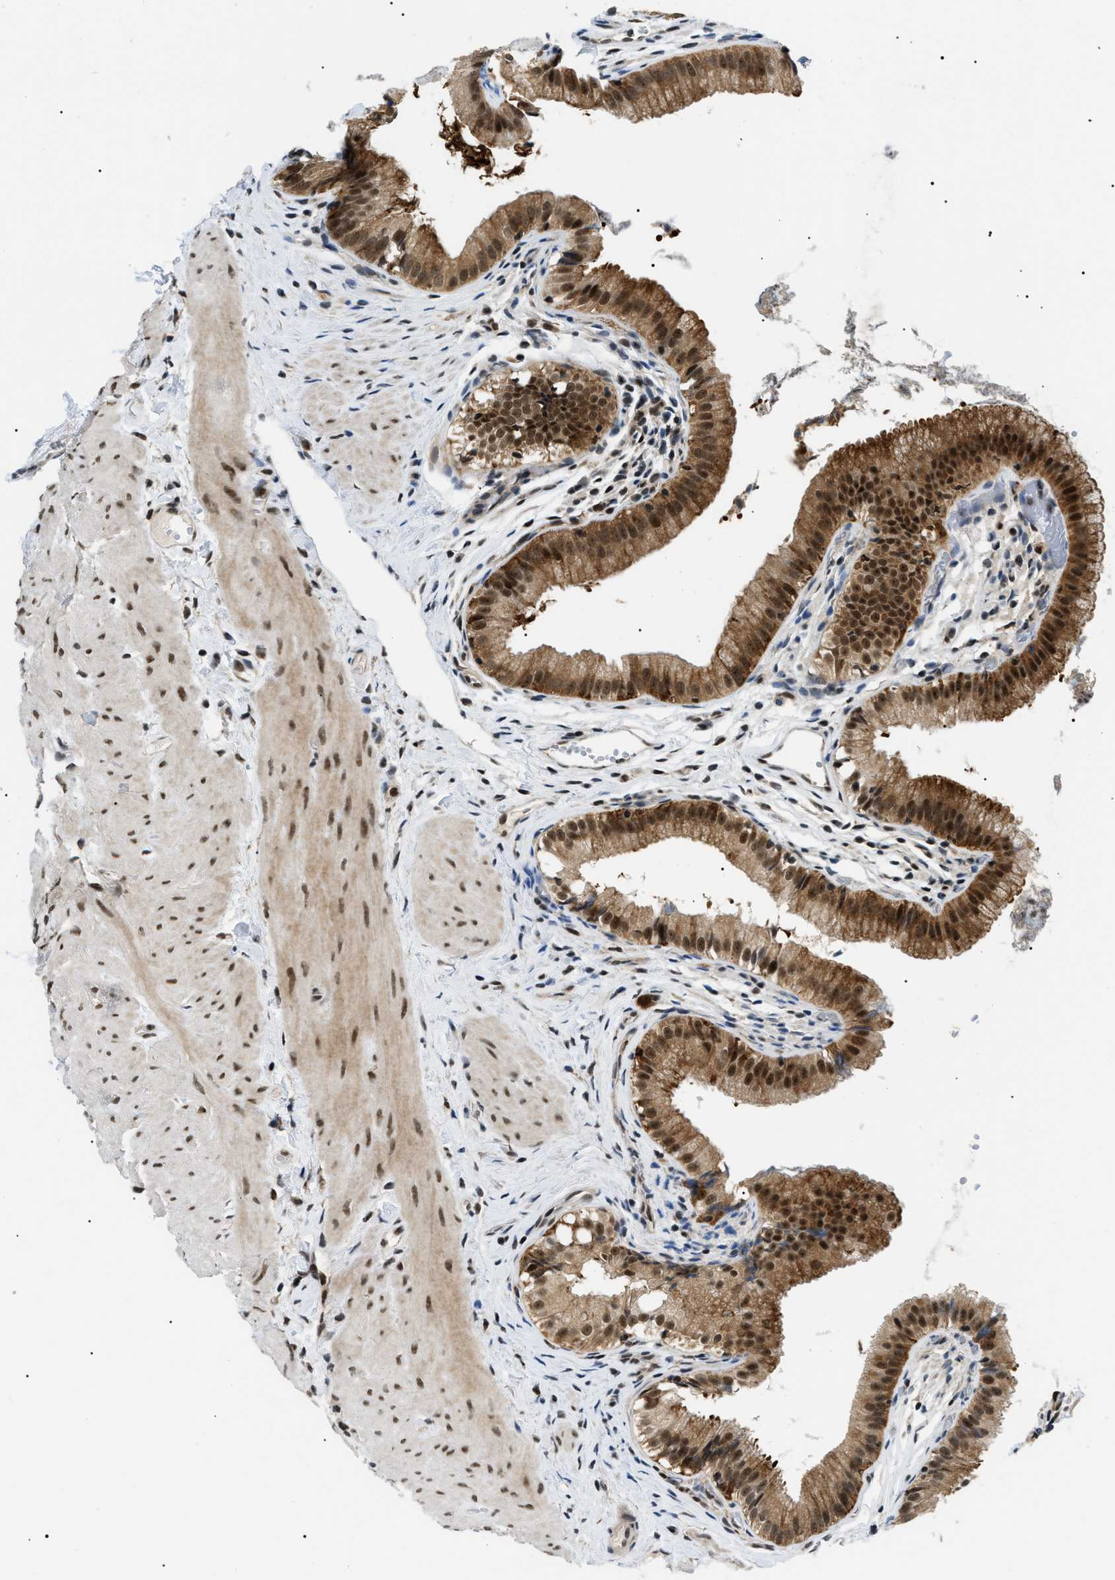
{"staining": {"intensity": "strong", "quantity": ">75%", "location": "cytoplasmic/membranous,nuclear"}, "tissue": "gallbladder", "cell_type": "Glandular cells", "image_type": "normal", "snomed": [{"axis": "morphology", "description": "Normal tissue, NOS"}, {"axis": "topography", "description": "Gallbladder"}], "caption": "Gallbladder stained with a brown dye exhibits strong cytoplasmic/membranous,nuclear positive expression in approximately >75% of glandular cells.", "gene": "RBM15", "patient": {"sex": "female", "age": 26}}